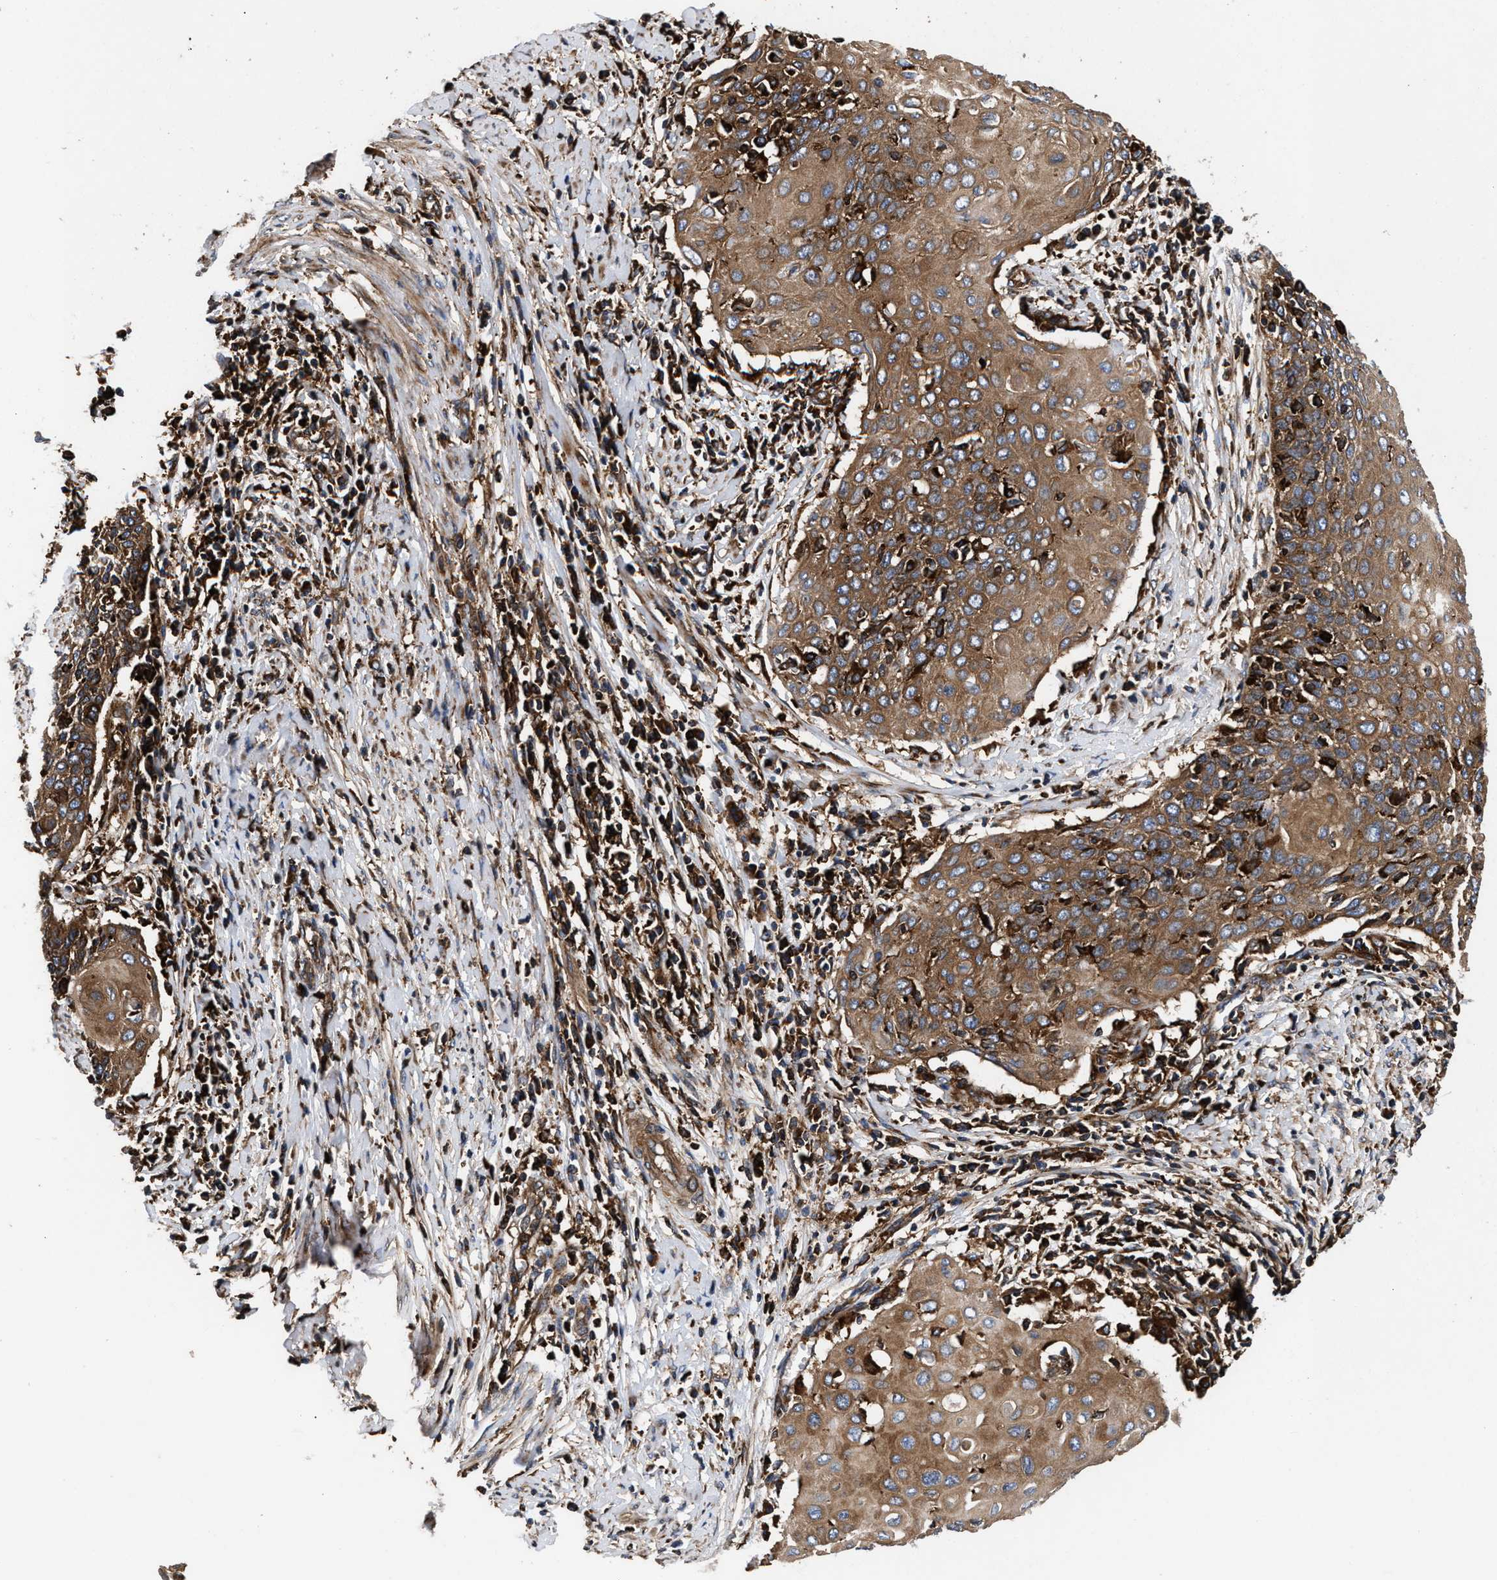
{"staining": {"intensity": "moderate", "quantity": ">75%", "location": "cytoplasmic/membranous"}, "tissue": "cervical cancer", "cell_type": "Tumor cells", "image_type": "cancer", "snomed": [{"axis": "morphology", "description": "Squamous cell carcinoma, NOS"}, {"axis": "topography", "description": "Cervix"}], "caption": "Immunohistochemistry of human squamous cell carcinoma (cervical) exhibits medium levels of moderate cytoplasmic/membranous expression in approximately >75% of tumor cells.", "gene": "KYAT1", "patient": {"sex": "female", "age": 39}}